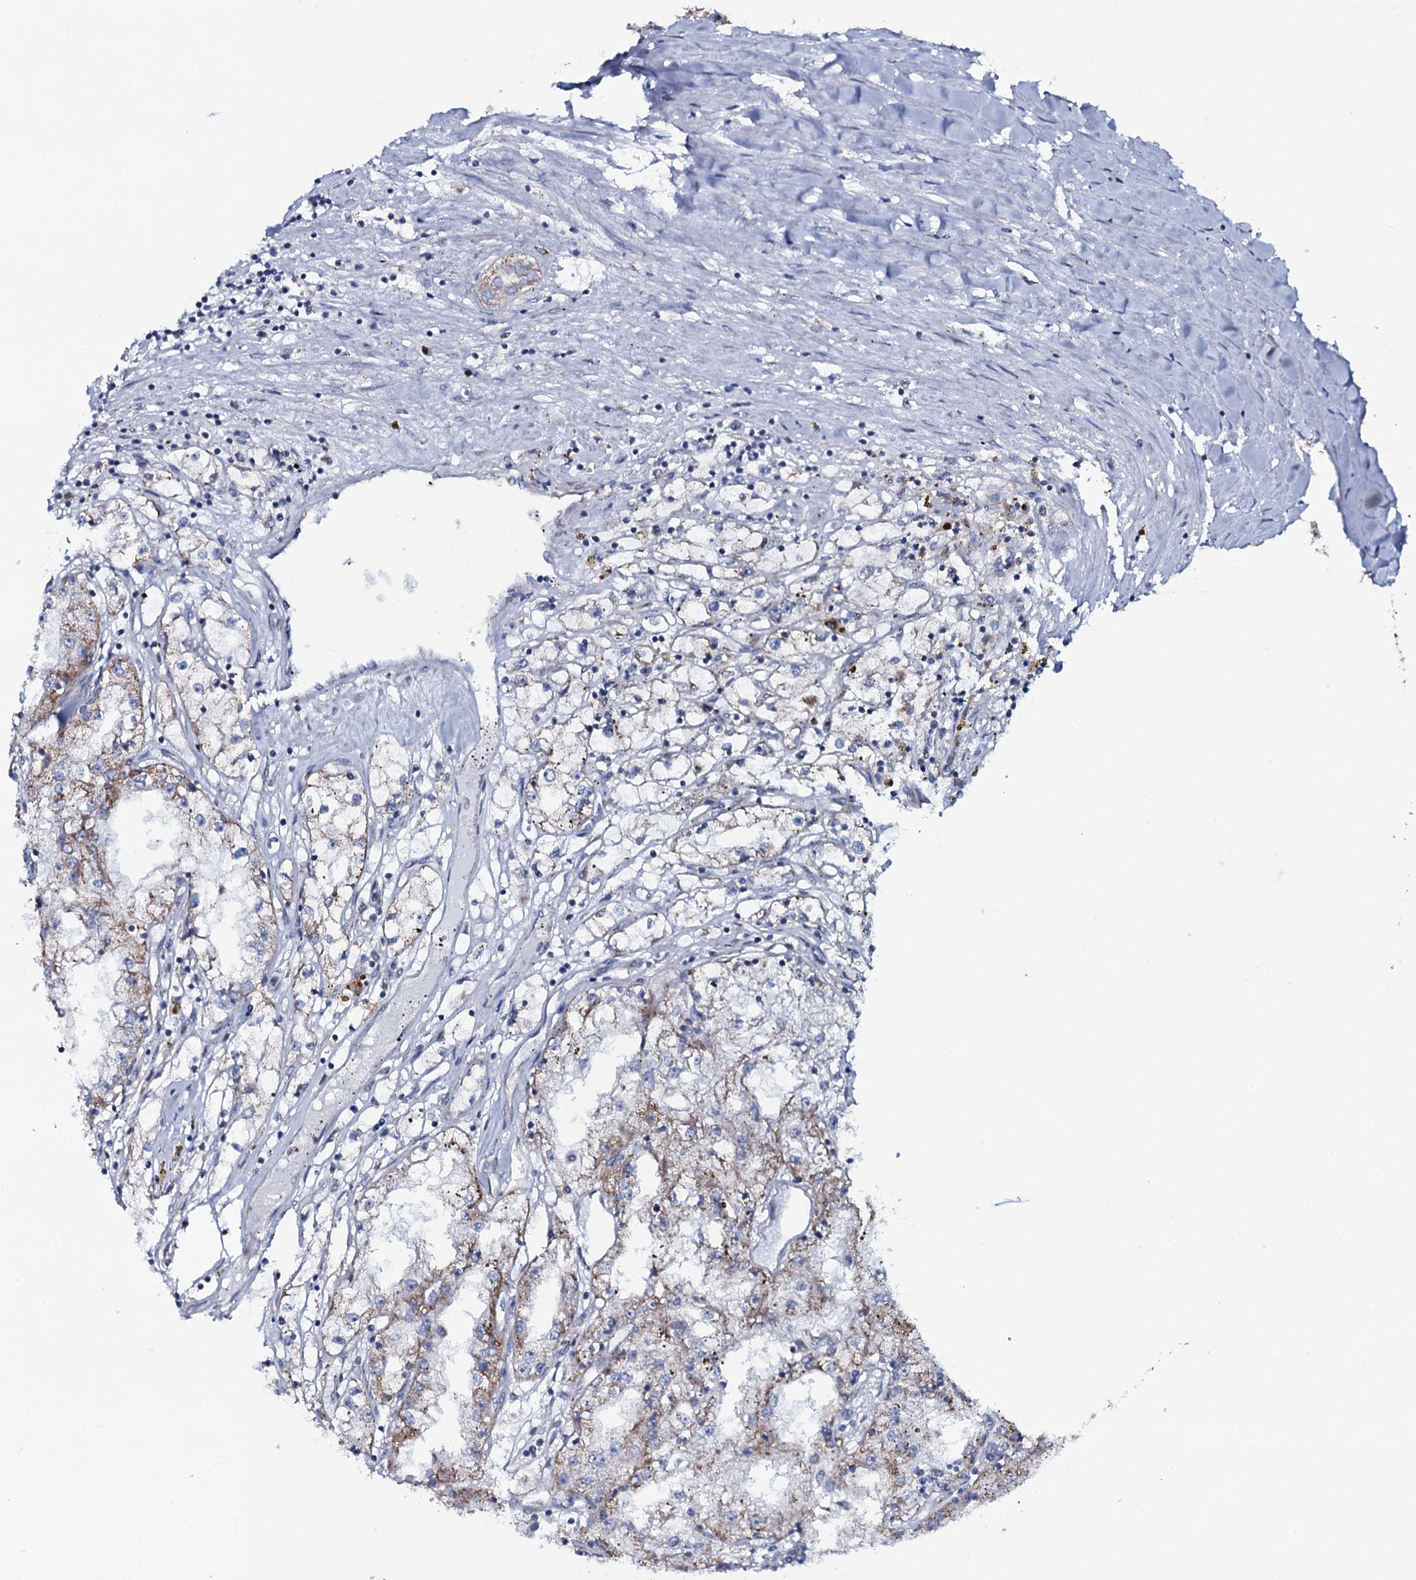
{"staining": {"intensity": "moderate", "quantity": "25%-75%", "location": "cytoplasmic/membranous"}, "tissue": "renal cancer", "cell_type": "Tumor cells", "image_type": "cancer", "snomed": [{"axis": "morphology", "description": "Adenocarcinoma, NOS"}, {"axis": "topography", "description": "Kidney"}], "caption": "Immunohistochemistry (IHC) (DAB) staining of renal adenocarcinoma exhibits moderate cytoplasmic/membranous protein positivity in approximately 25%-75% of tumor cells.", "gene": "MRPS35", "patient": {"sex": "male", "age": 56}}